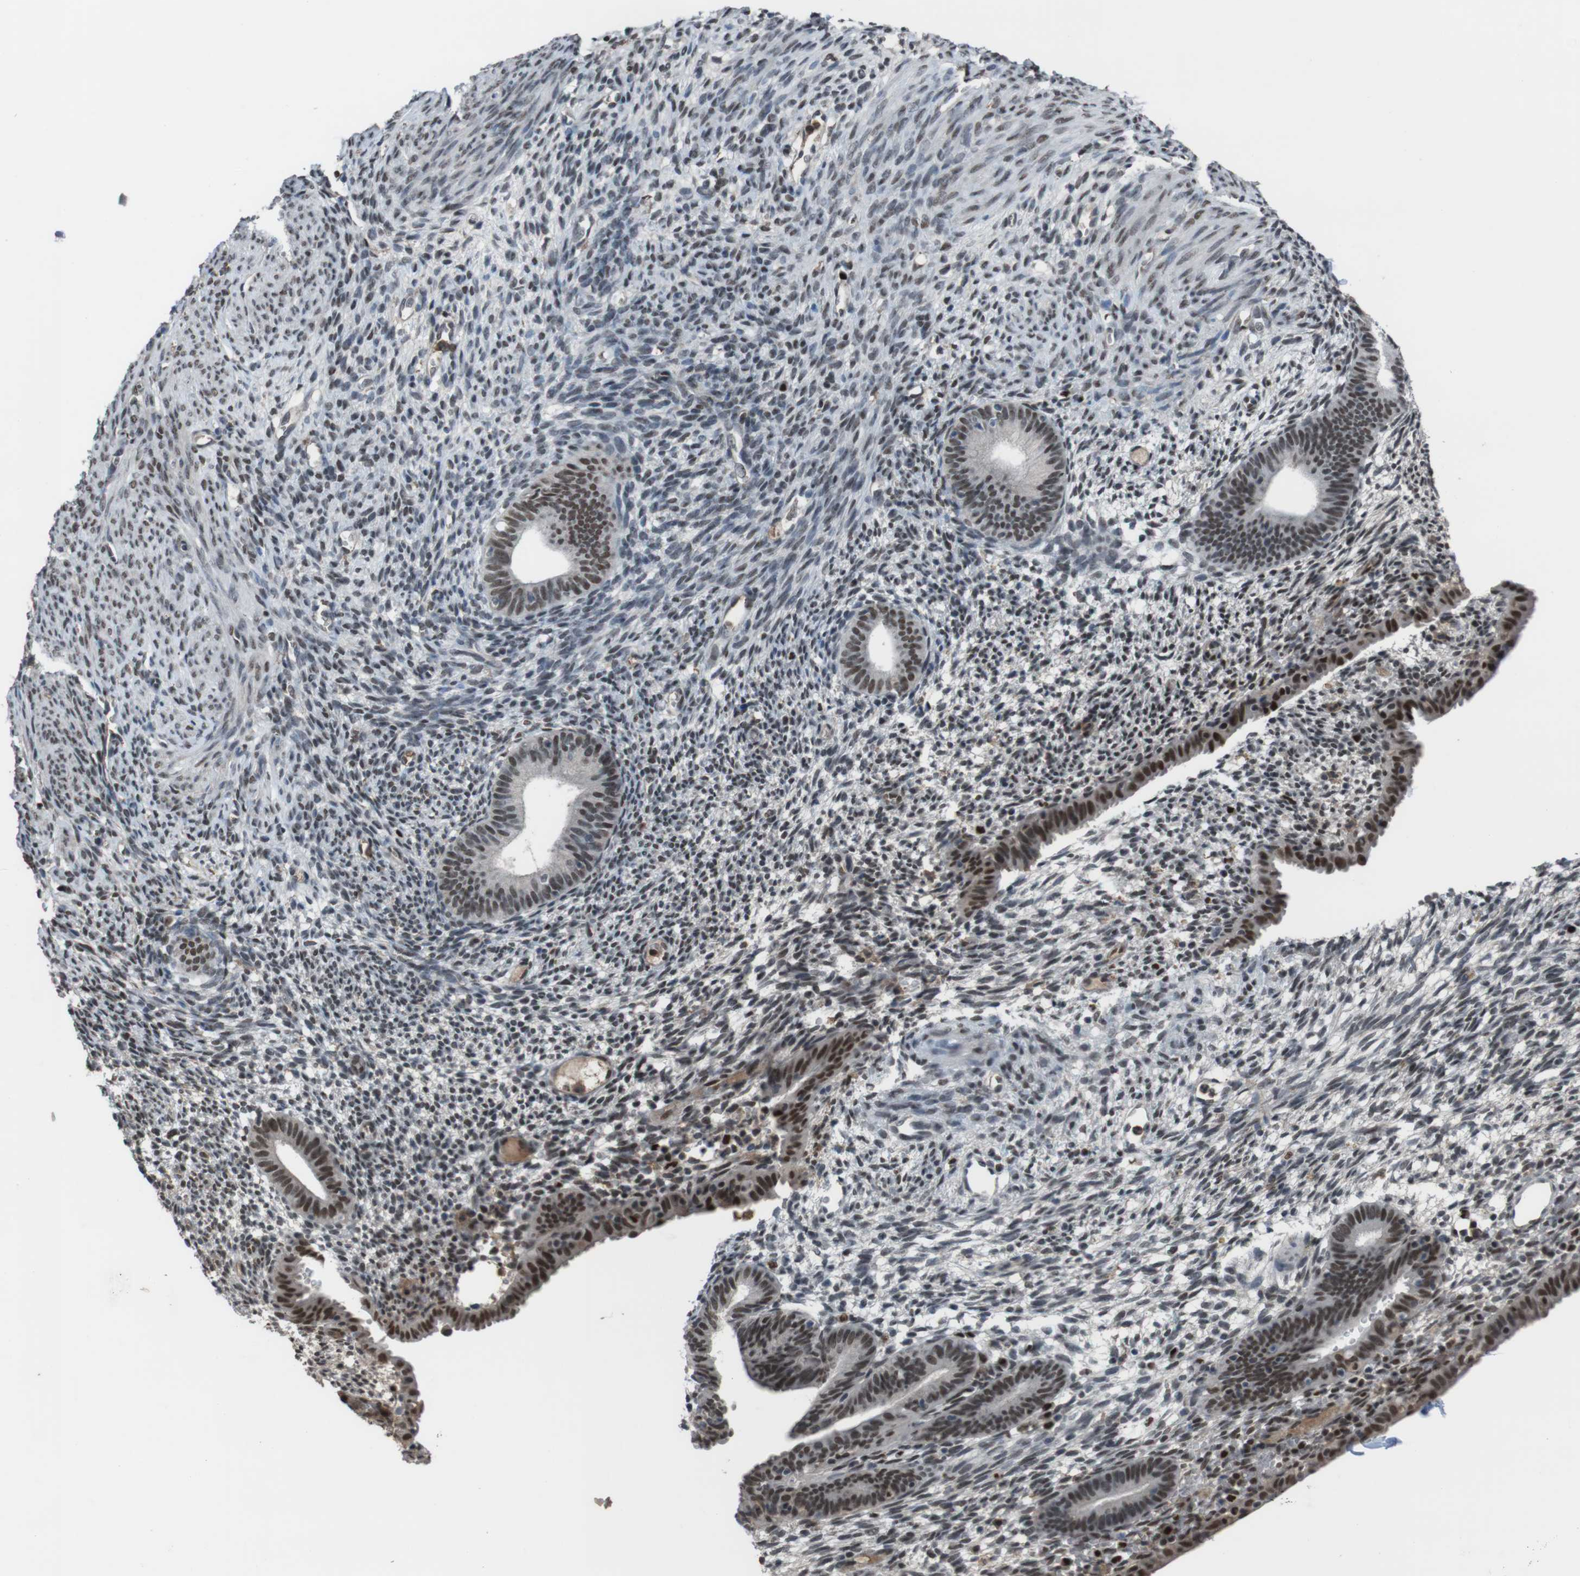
{"staining": {"intensity": "weak", "quantity": "<25%", "location": "nuclear"}, "tissue": "endometrium", "cell_type": "Cells in endometrial stroma", "image_type": "normal", "snomed": [{"axis": "morphology", "description": "Normal tissue, NOS"}, {"axis": "morphology", "description": "Atrophy, NOS"}, {"axis": "topography", "description": "Uterus"}, {"axis": "topography", "description": "Endometrium"}], "caption": "A photomicrograph of endometrium stained for a protein reveals no brown staining in cells in endometrial stroma. (DAB immunohistochemistry (IHC) visualized using brightfield microscopy, high magnification).", "gene": "SUB1", "patient": {"sex": "female", "age": 68}}